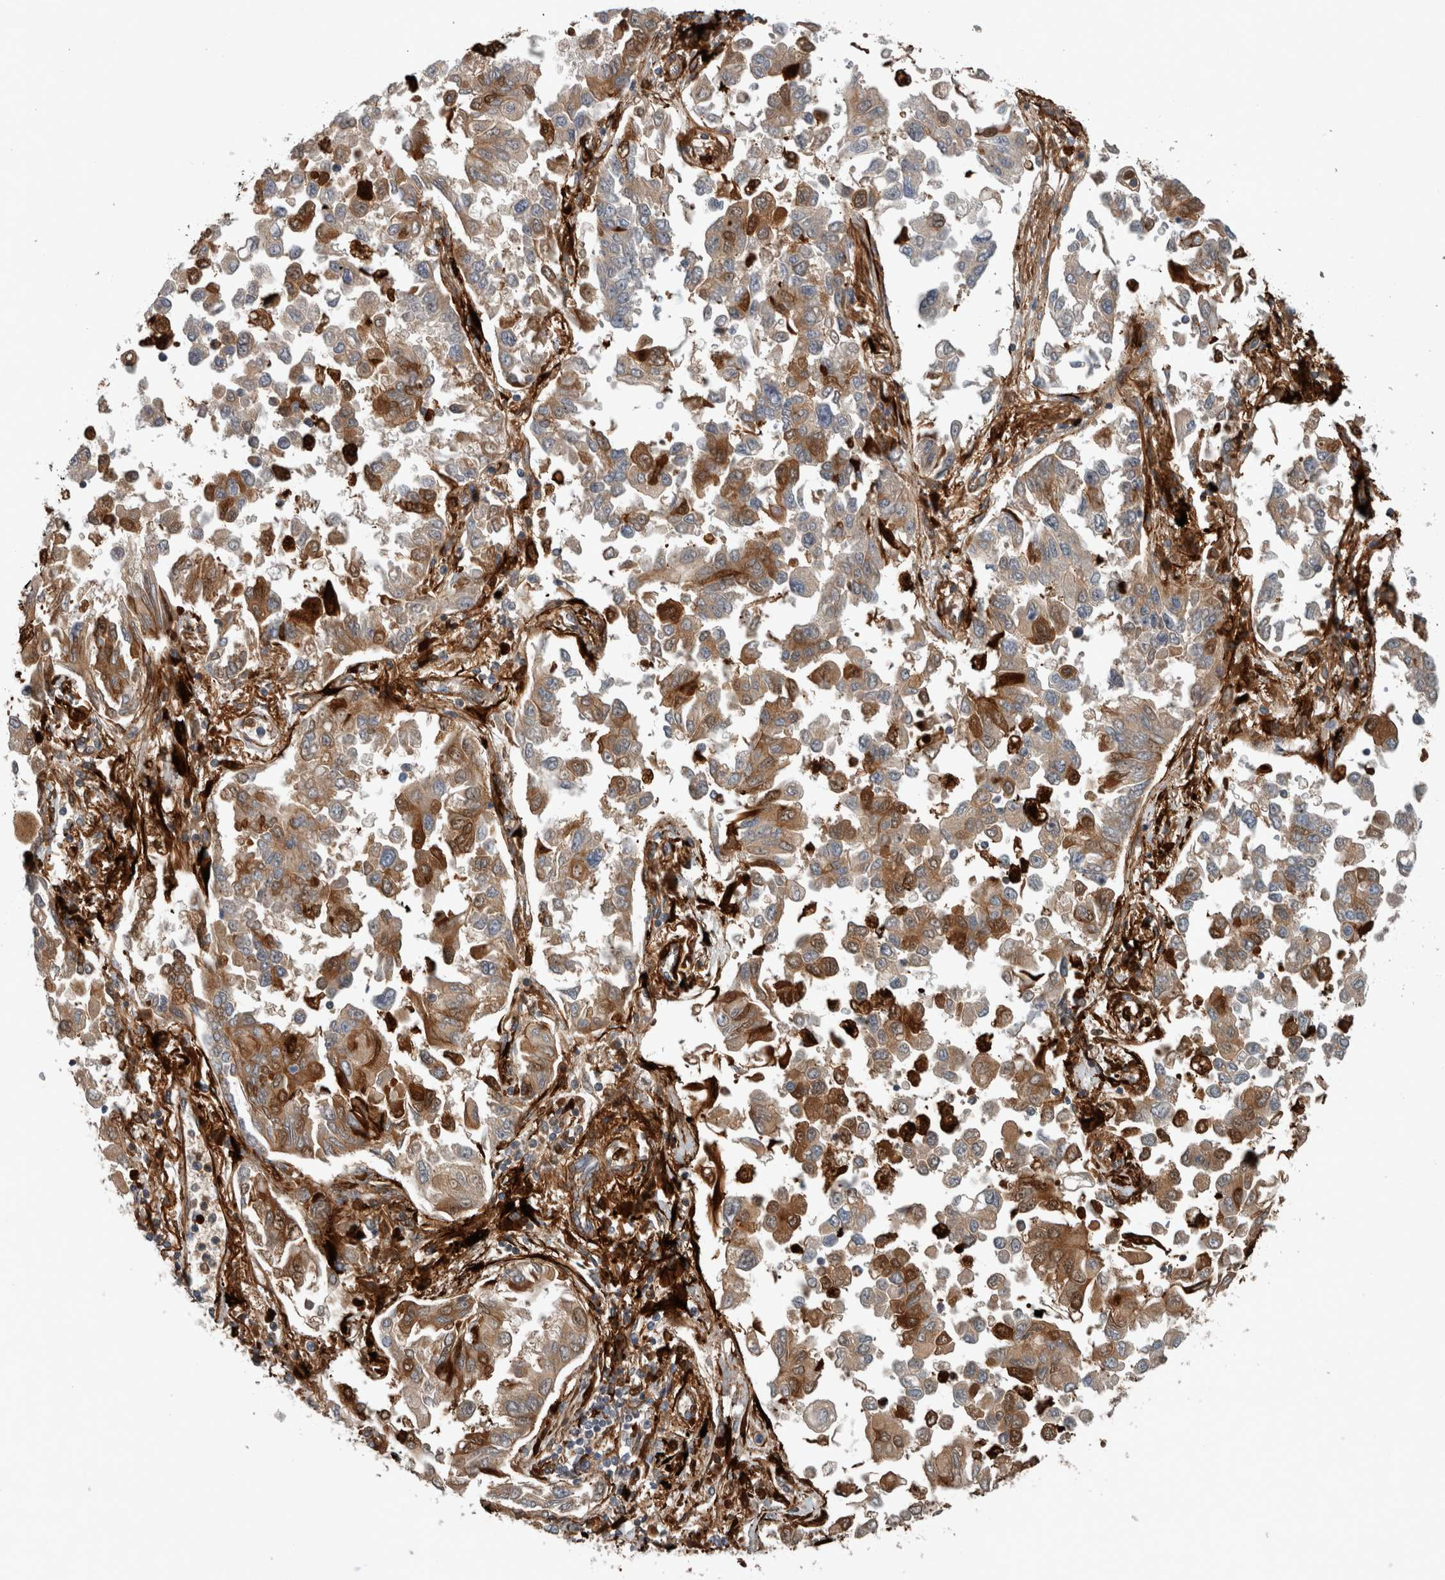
{"staining": {"intensity": "weak", "quantity": ">75%", "location": "cytoplasmic/membranous"}, "tissue": "lung cancer", "cell_type": "Tumor cells", "image_type": "cancer", "snomed": [{"axis": "morphology", "description": "Adenocarcinoma, NOS"}, {"axis": "topography", "description": "Lung"}], "caption": "Weak cytoplasmic/membranous protein staining is seen in about >75% of tumor cells in lung adenocarcinoma.", "gene": "FN1", "patient": {"sex": "female", "age": 67}}